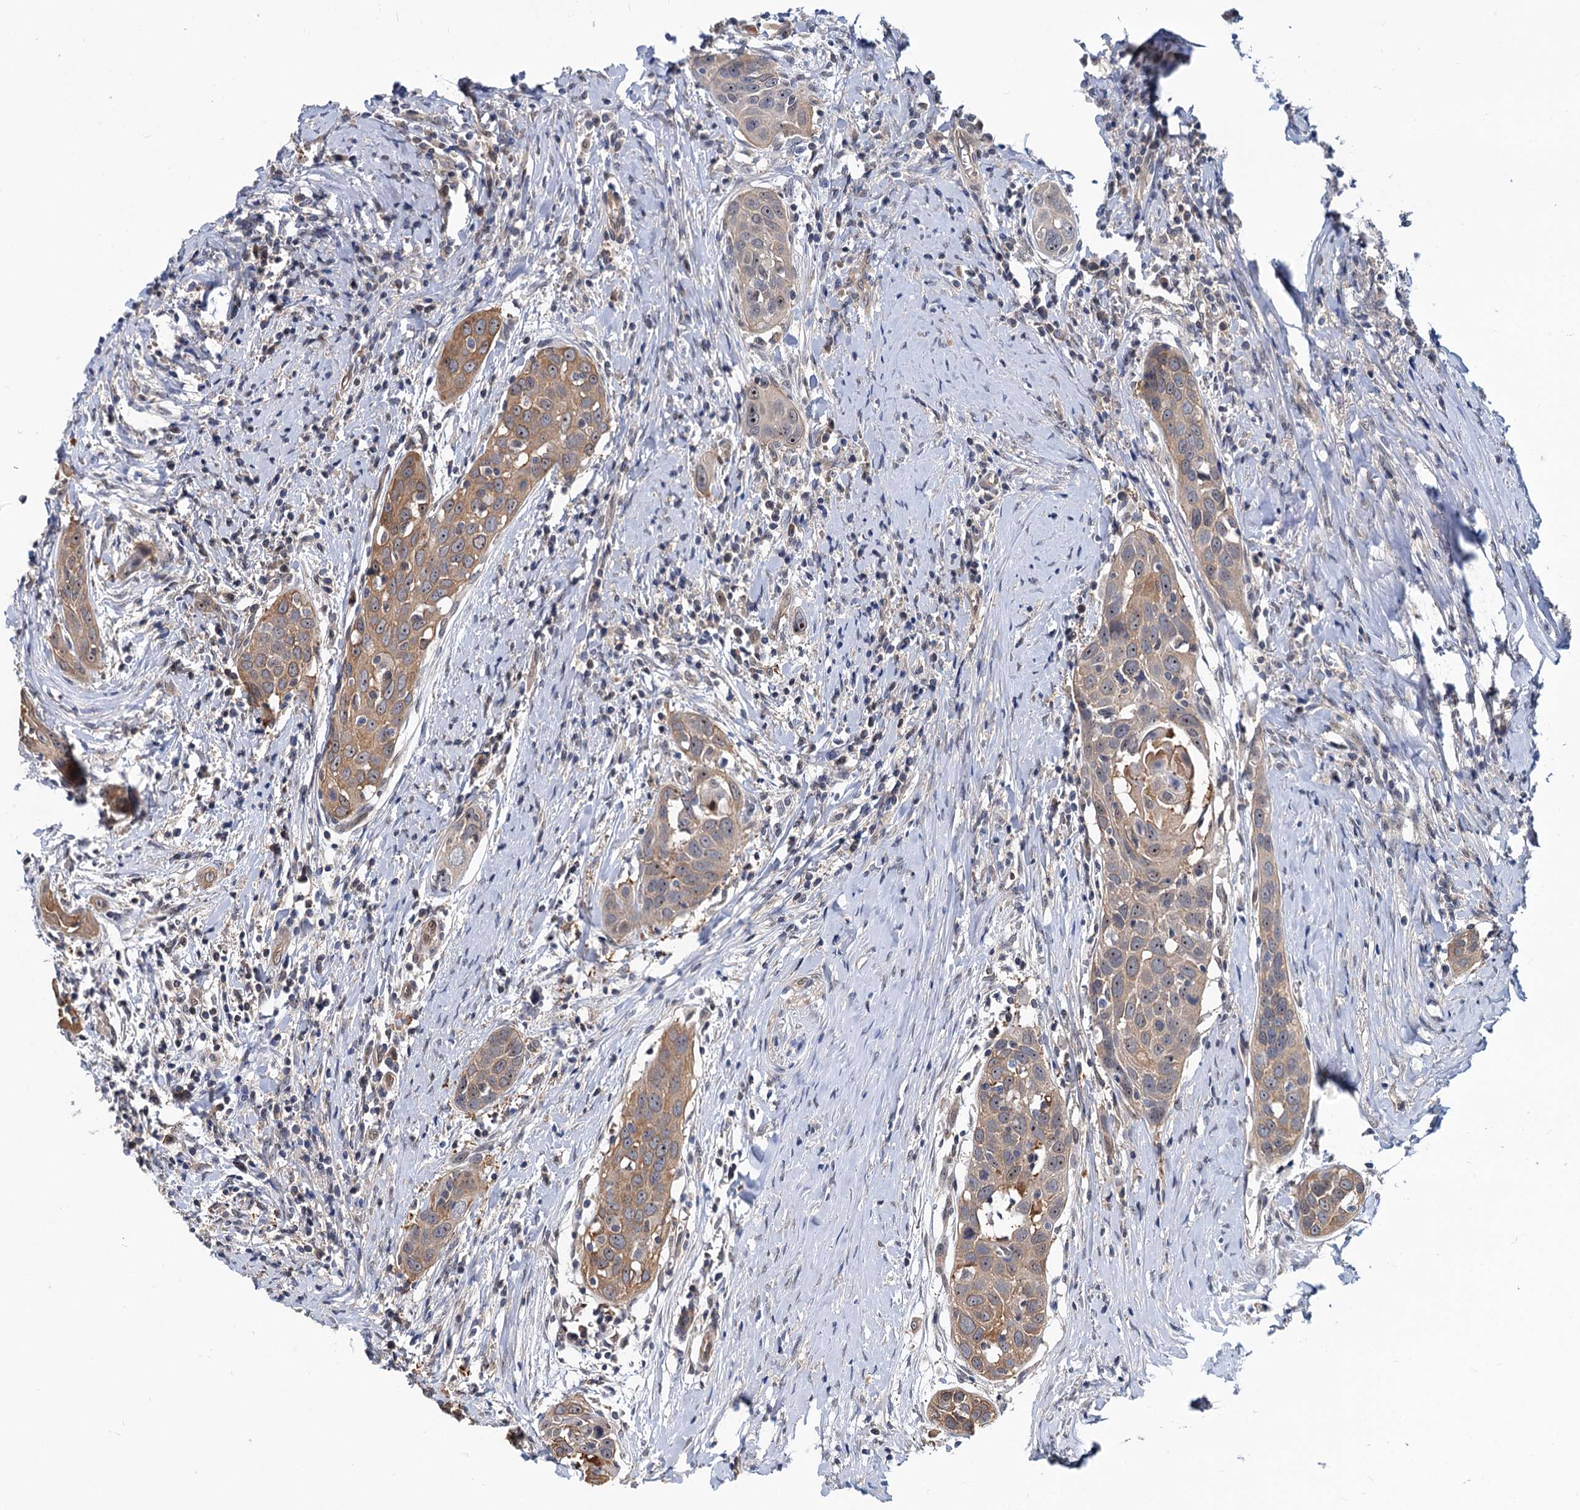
{"staining": {"intensity": "moderate", "quantity": "25%-75%", "location": "cytoplasmic/membranous"}, "tissue": "head and neck cancer", "cell_type": "Tumor cells", "image_type": "cancer", "snomed": [{"axis": "morphology", "description": "Squamous cell carcinoma, NOS"}, {"axis": "topography", "description": "Oral tissue"}, {"axis": "topography", "description": "Head-Neck"}], "caption": "The image exhibits a brown stain indicating the presence of a protein in the cytoplasmic/membranous of tumor cells in head and neck squamous cell carcinoma.", "gene": "SNX15", "patient": {"sex": "female", "age": 50}}